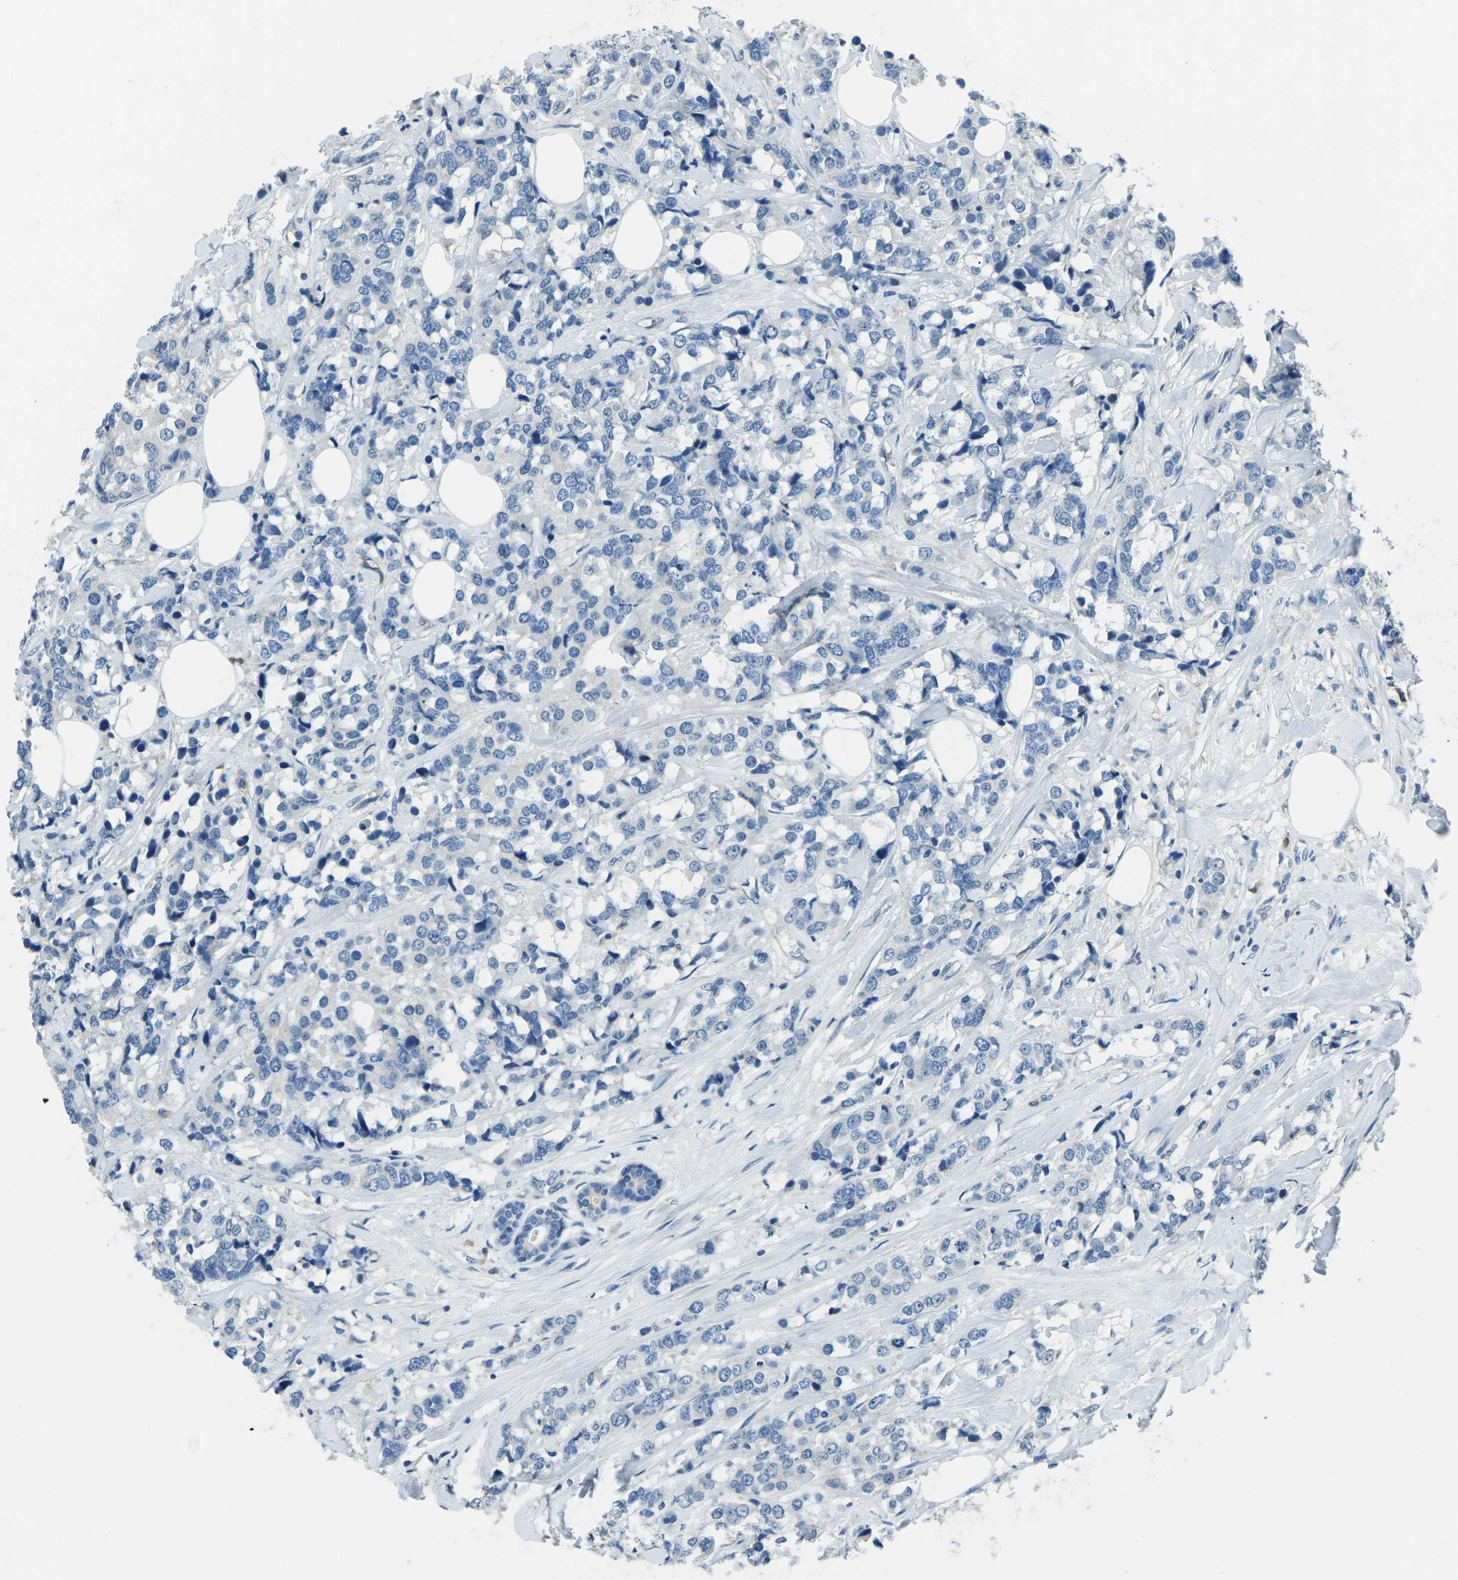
{"staining": {"intensity": "negative", "quantity": "none", "location": "none"}, "tissue": "breast cancer", "cell_type": "Tumor cells", "image_type": "cancer", "snomed": [{"axis": "morphology", "description": "Lobular carcinoma"}, {"axis": "topography", "description": "Breast"}], "caption": "Immunohistochemical staining of lobular carcinoma (breast) shows no significant staining in tumor cells.", "gene": "CD1D", "patient": {"sex": "female", "age": 59}}